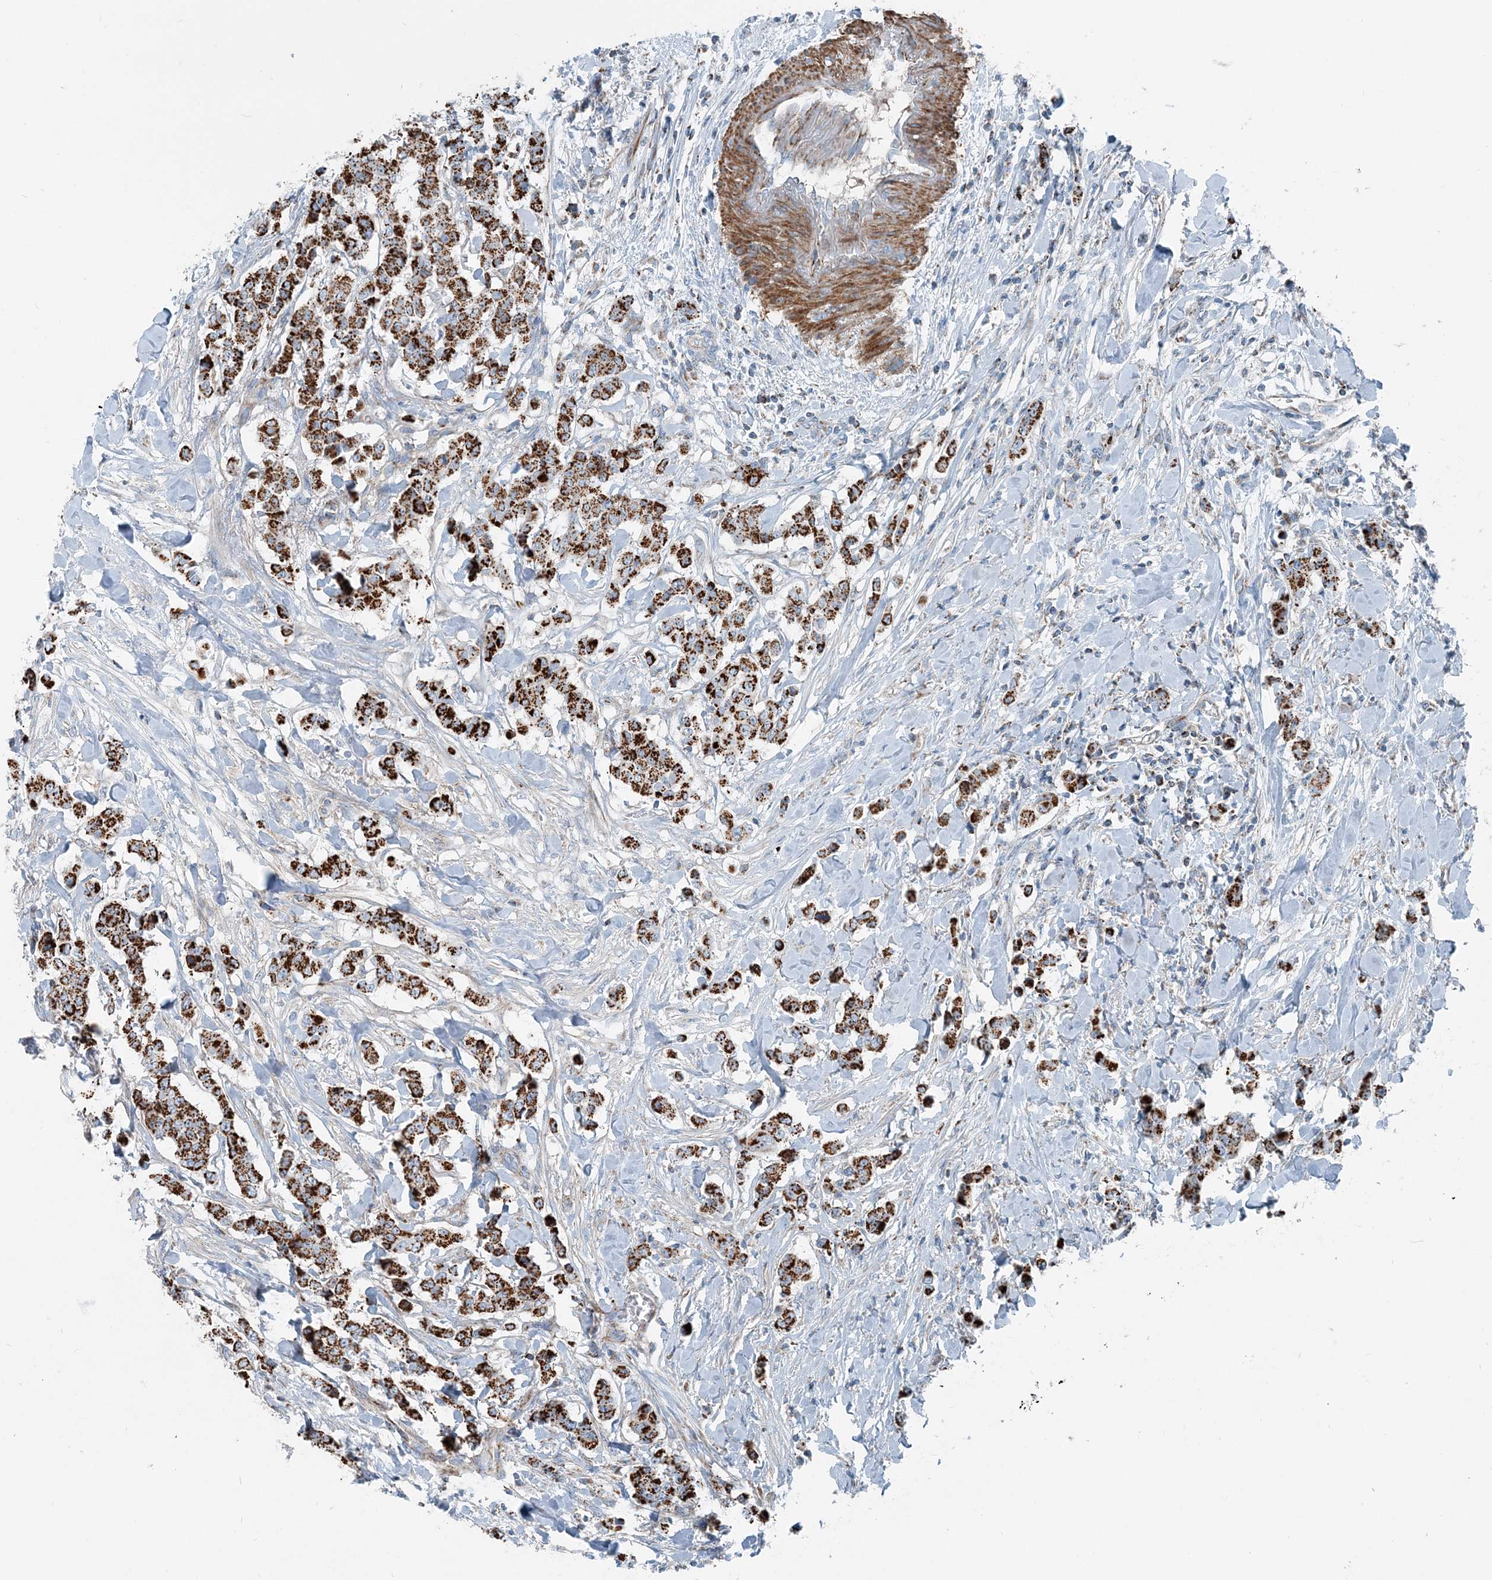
{"staining": {"intensity": "strong", "quantity": ">75%", "location": "cytoplasmic/membranous"}, "tissue": "breast cancer", "cell_type": "Tumor cells", "image_type": "cancer", "snomed": [{"axis": "morphology", "description": "Duct carcinoma"}, {"axis": "topography", "description": "Breast"}], "caption": "Breast cancer stained with a protein marker exhibits strong staining in tumor cells.", "gene": "INTU", "patient": {"sex": "female", "age": 40}}